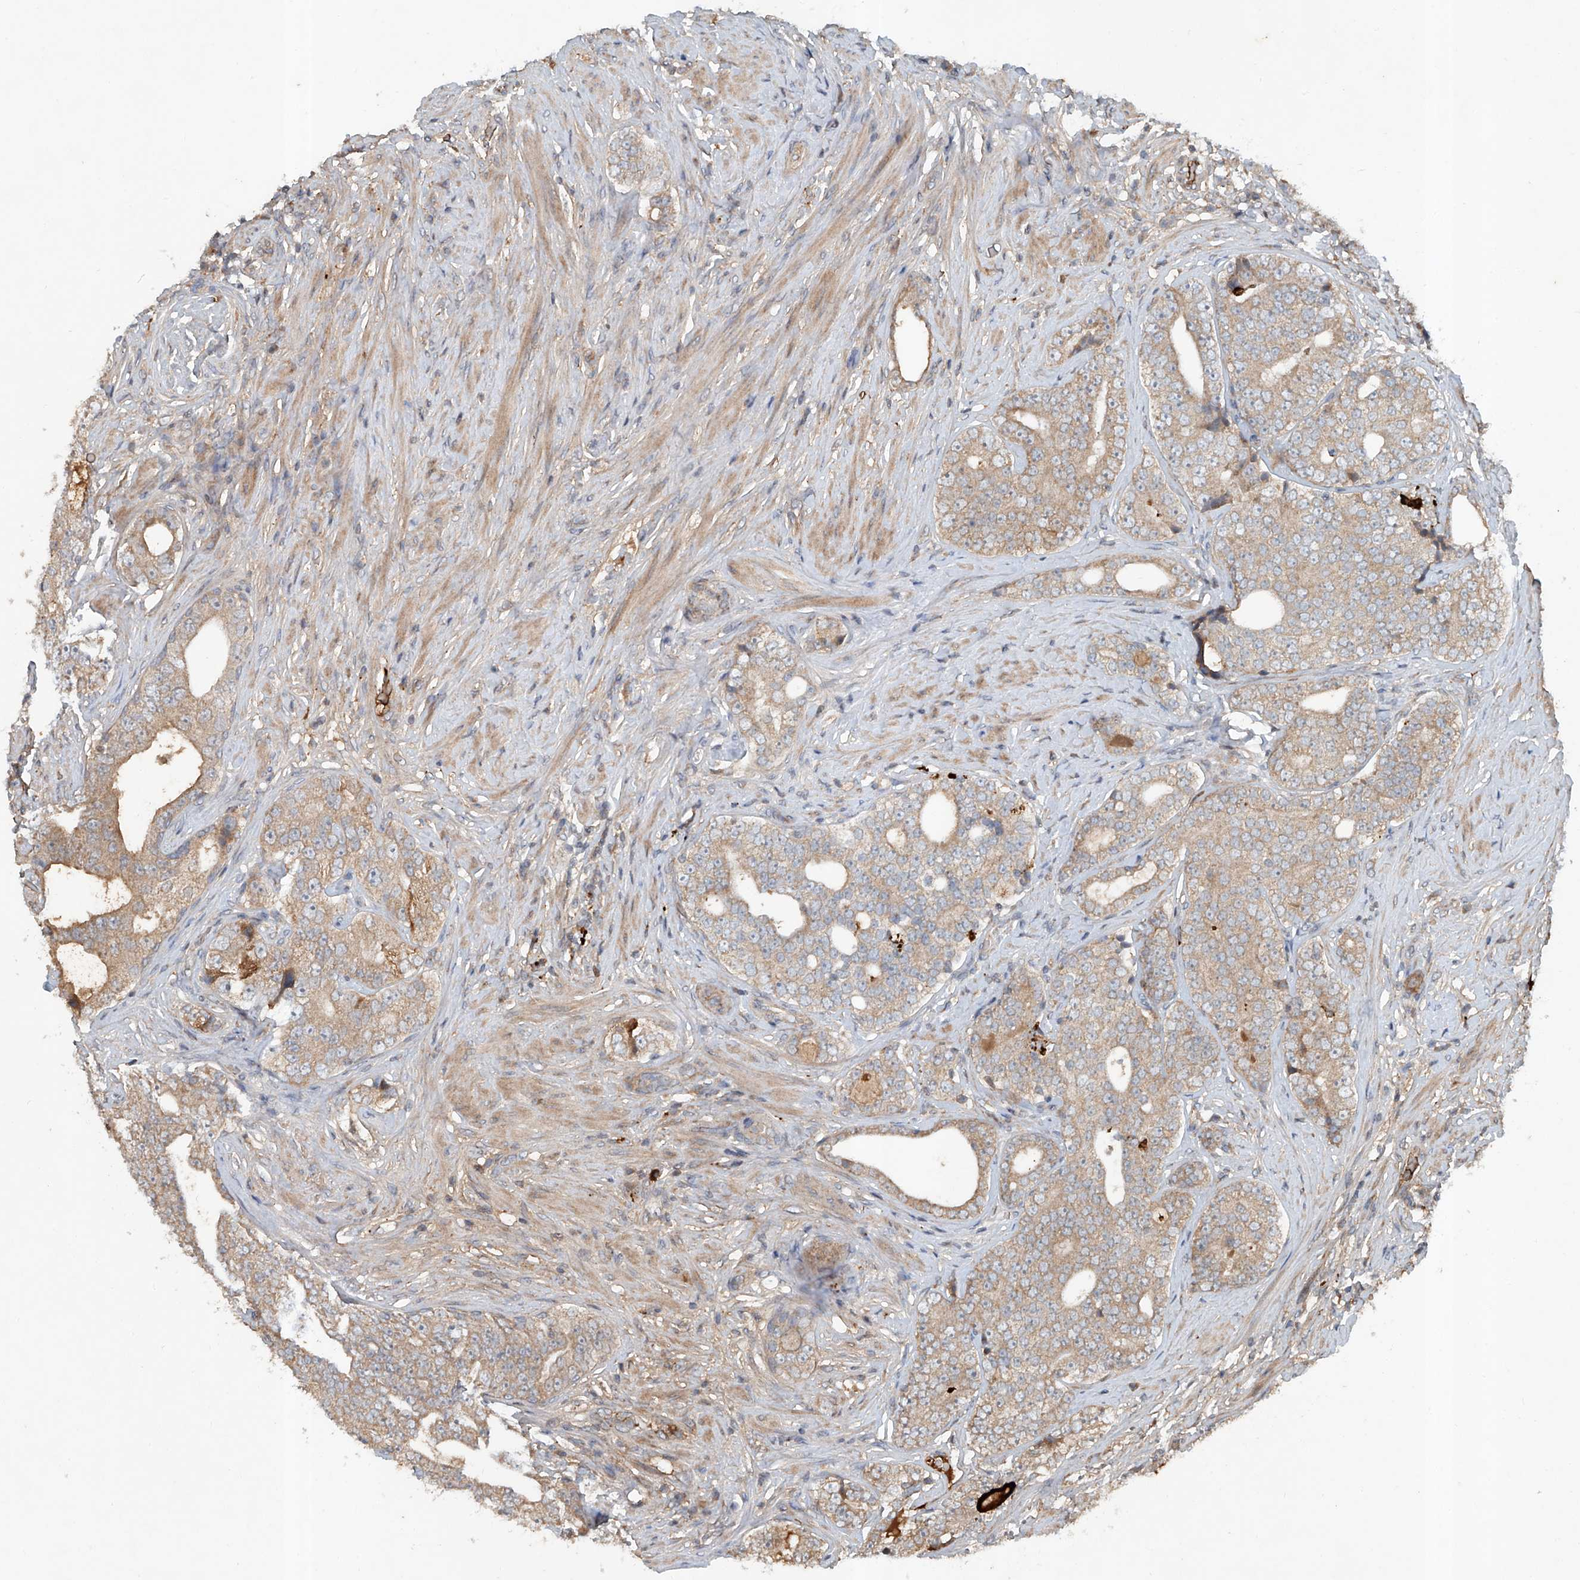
{"staining": {"intensity": "moderate", "quantity": "25%-75%", "location": "cytoplasmic/membranous"}, "tissue": "prostate cancer", "cell_type": "Tumor cells", "image_type": "cancer", "snomed": [{"axis": "morphology", "description": "Adenocarcinoma, High grade"}, {"axis": "topography", "description": "Prostate"}], "caption": "The histopathology image shows a brown stain indicating the presence of a protein in the cytoplasmic/membranous of tumor cells in prostate high-grade adenocarcinoma.", "gene": "ADAM23", "patient": {"sex": "male", "age": 56}}